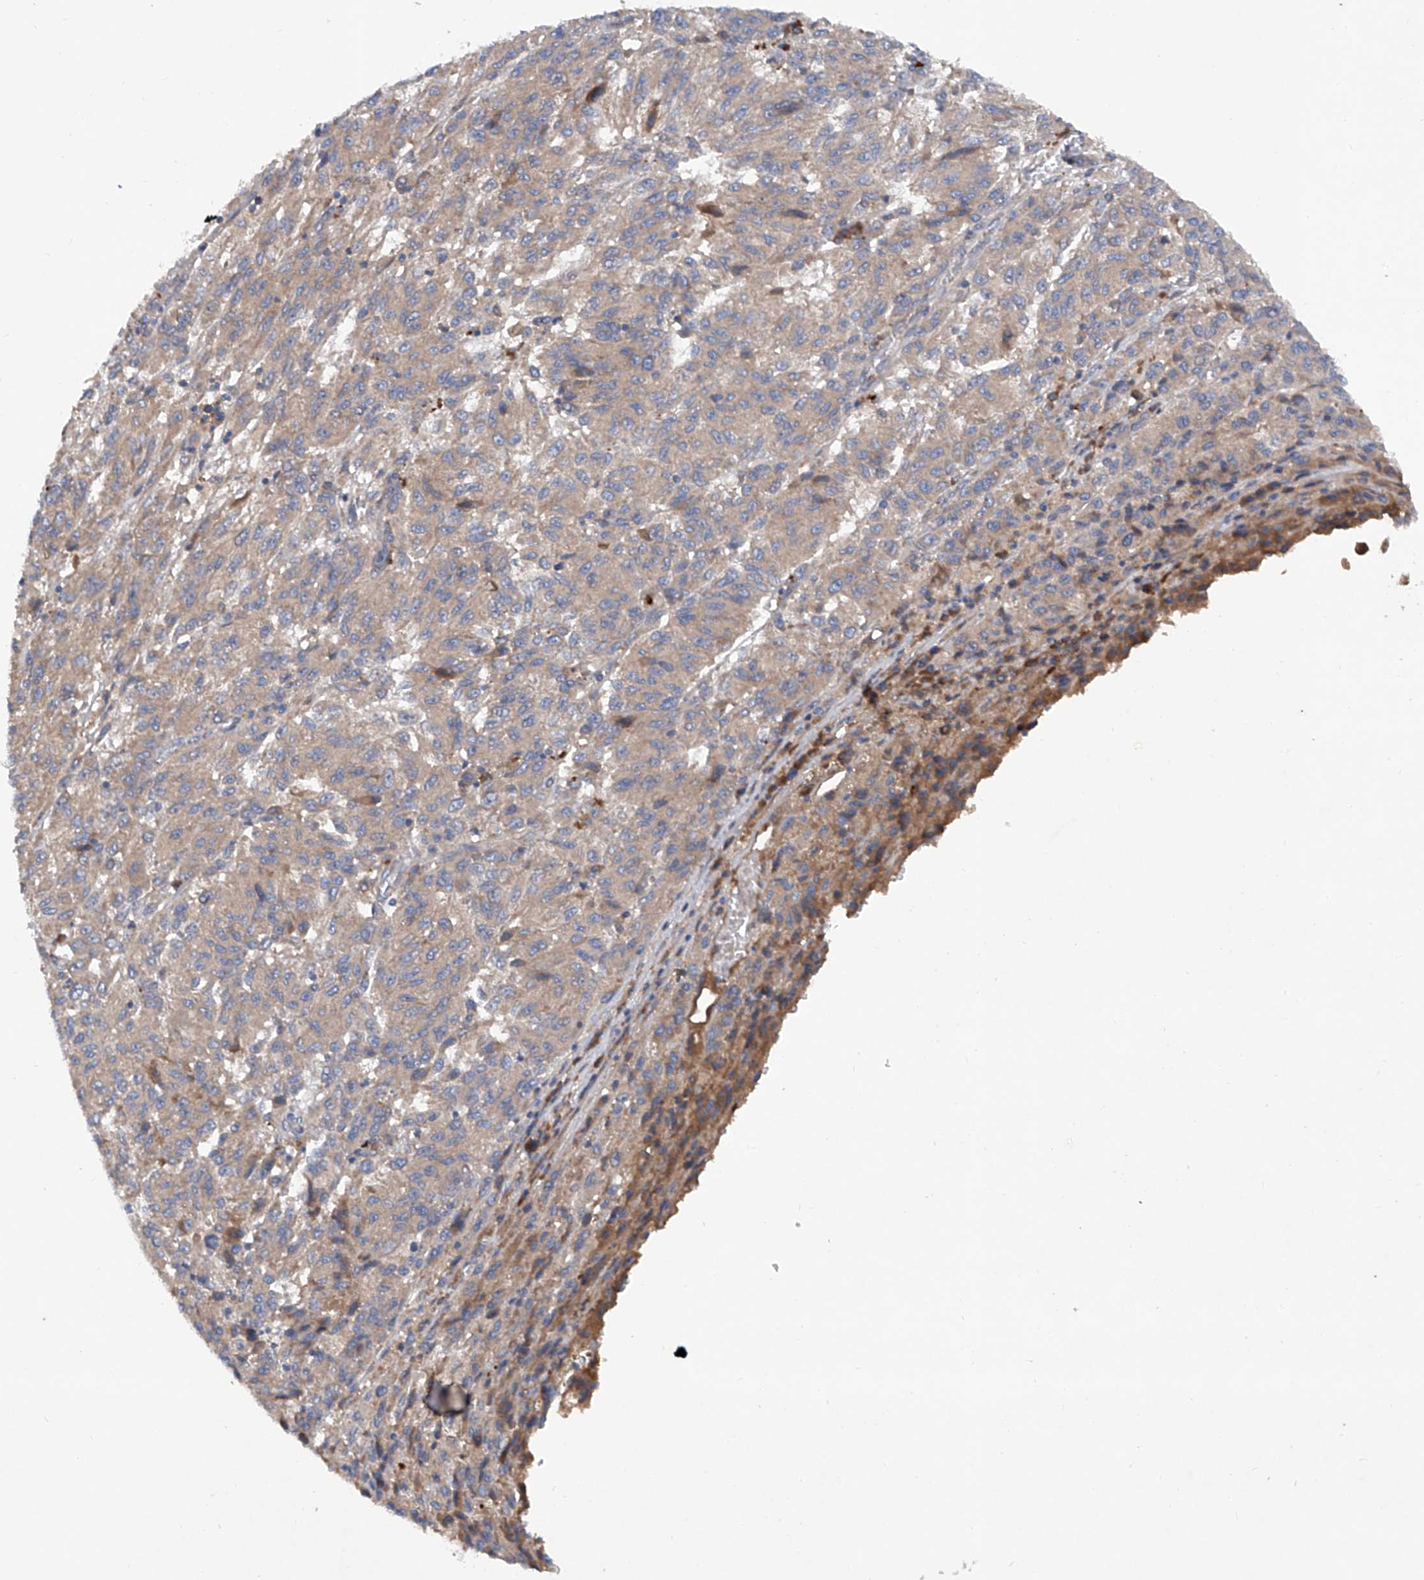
{"staining": {"intensity": "weak", "quantity": ">75%", "location": "cytoplasmic/membranous"}, "tissue": "melanoma", "cell_type": "Tumor cells", "image_type": "cancer", "snomed": [{"axis": "morphology", "description": "Malignant melanoma, Metastatic site"}, {"axis": "topography", "description": "Lung"}], "caption": "Melanoma stained with a protein marker exhibits weak staining in tumor cells.", "gene": "ASCC3", "patient": {"sex": "male", "age": 64}}